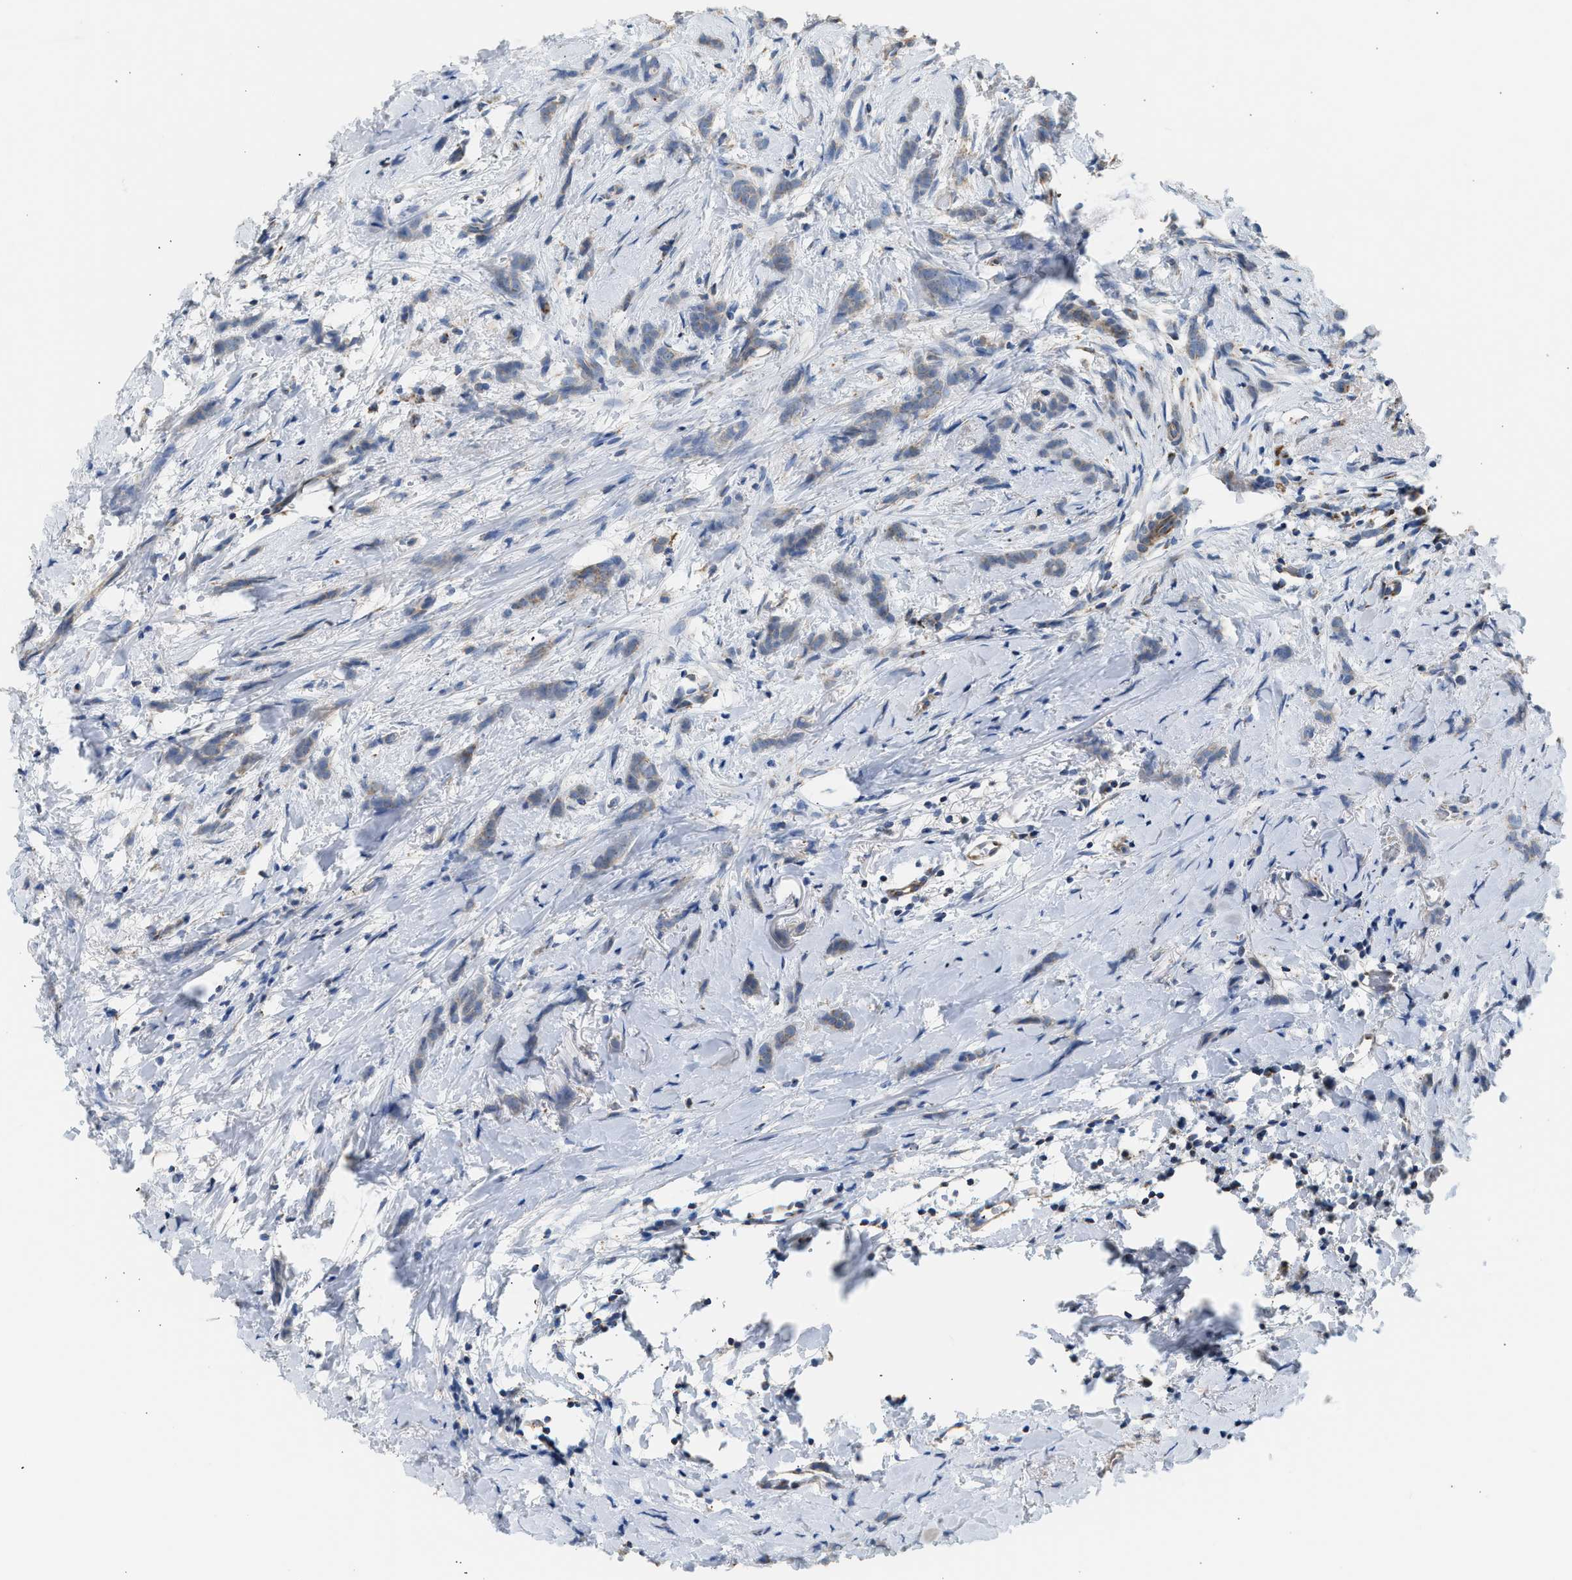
{"staining": {"intensity": "negative", "quantity": "none", "location": "none"}, "tissue": "breast cancer", "cell_type": "Tumor cells", "image_type": "cancer", "snomed": [{"axis": "morphology", "description": "Lobular carcinoma, in situ"}, {"axis": "morphology", "description": "Lobular carcinoma"}, {"axis": "topography", "description": "Breast"}], "caption": "A micrograph of lobular carcinoma (breast) stained for a protein demonstrates no brown staining in tumor cells.", "gene": "GOT2", "patient": {"sex": "female", "age": 41}}